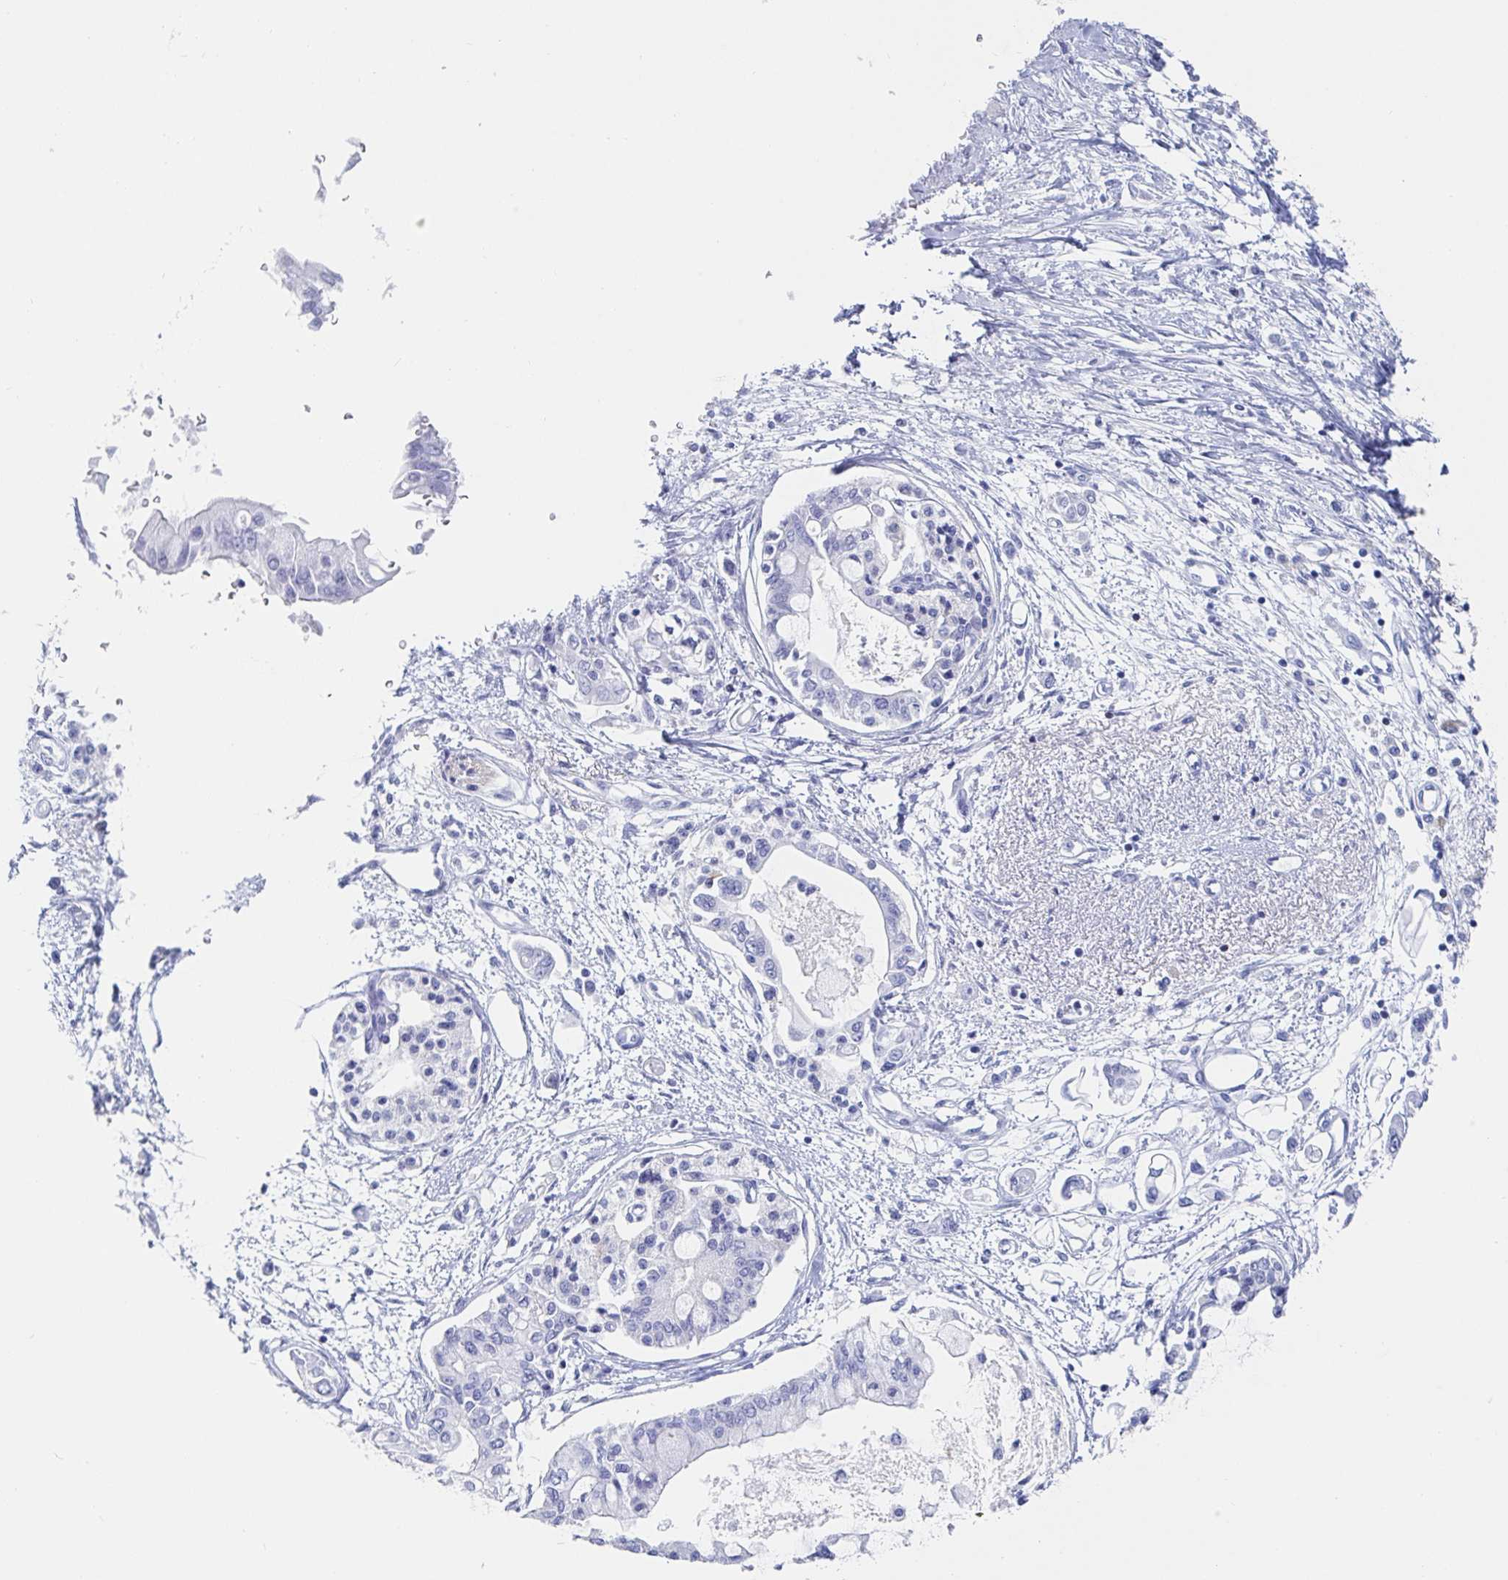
{"staining": {"intensity": "negative", "quantity": "none", "location": "none"}, "tissue": "pancreatic cancer", "cell_type": "Tumor cells", "image_type": "cancer", "snomed": [{"axis": "morphology", "description": "Adenocarcinoma, NOS"}, {"axis": "topography", "description": "Pancreas"}], "caption": "Protein analysis of pancreatic cancer exhibits no significant expression in tumor cells. (DAB IHC with hematoxylin counter stain).", "gene": "PACSIN1", "patient": {"sex": "female", "age": 77}}